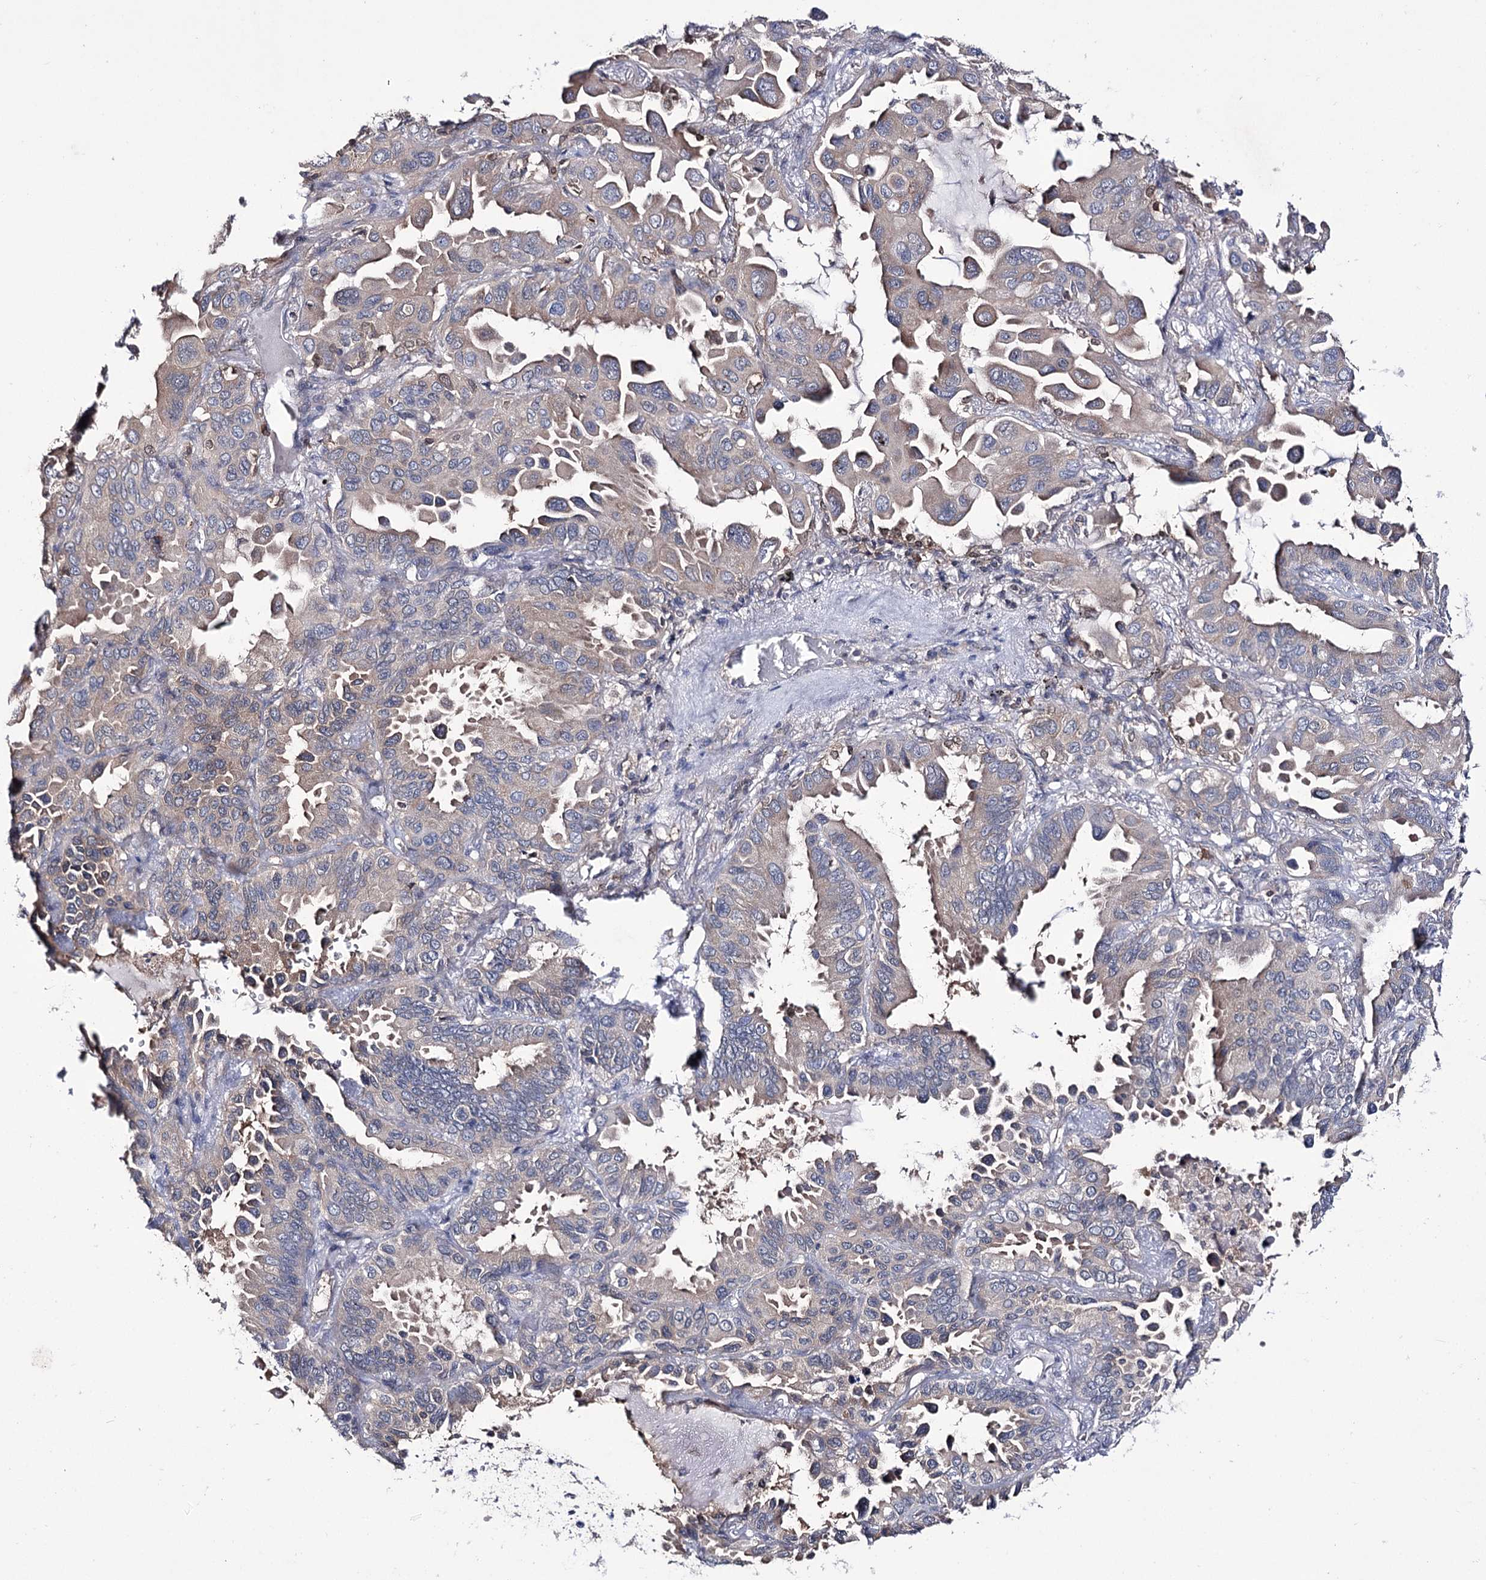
{"staining": {"intensity": "weak", "quantity": "25%-75%", "location": "cytoplasmic/membranous"}, "tissue": "lung cancer", "cell_type": "Tumor cells", "image_type": "cancer", "snomed": [{"axis": "morphology", "description": "Adenocarcinoma, NOS"}, {"axis": "topography", "description": "Lung"}], "caption": "There is low levels of weak cytoplasmic/membranous staining in tumor cells of lung cancer (adenocarcinoma), as demonstrated by immunohistochemical staining (brown color).", "gene": "PTER", "patient": {"sex": "male", "age": 64}}